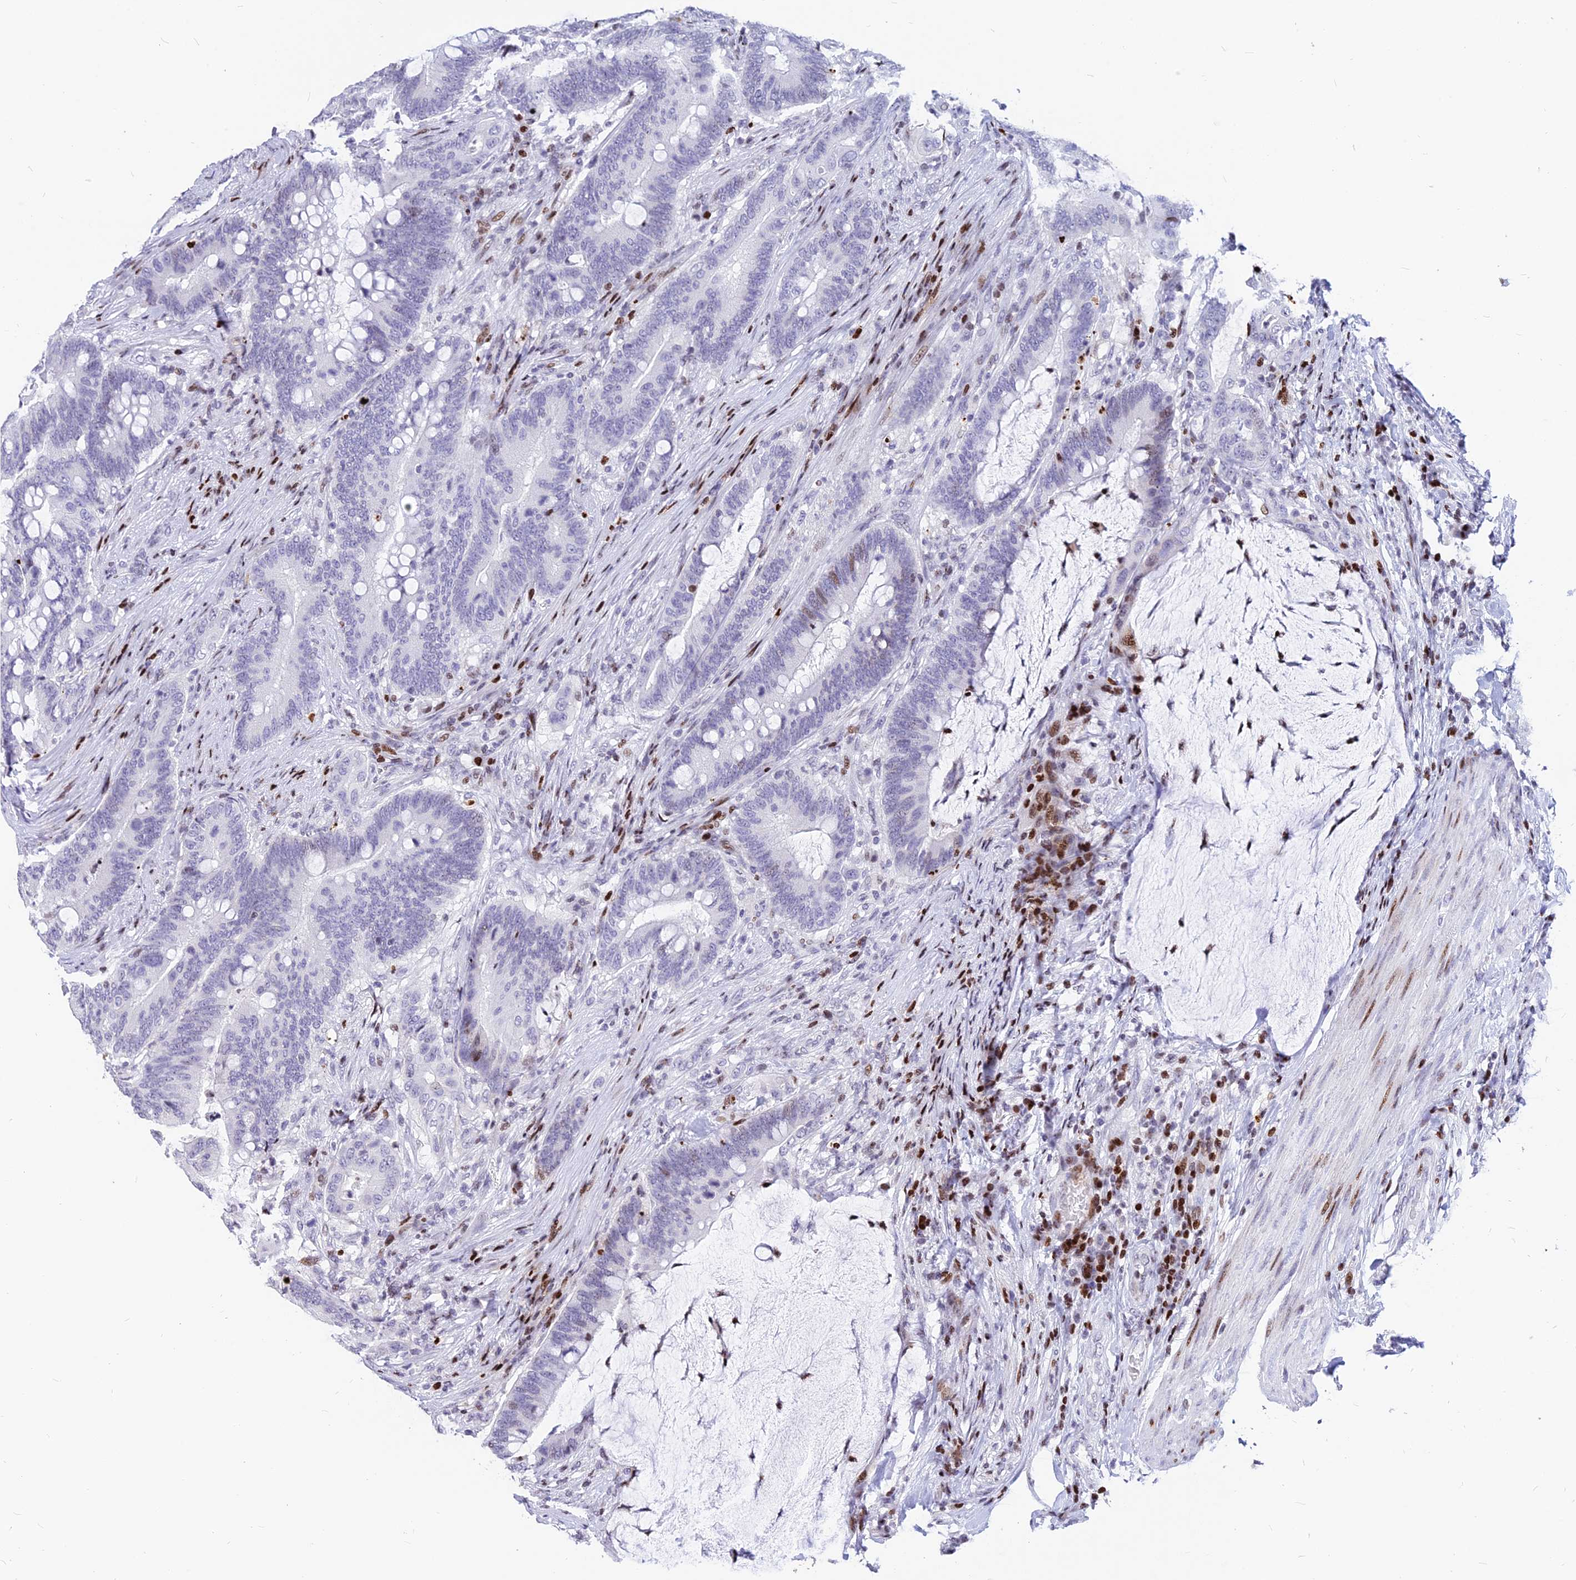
{"staining": {"intensity": "weak", "quantity": "<25%", "location": "nuclear"}, "tissue": "colorectal cancer", "cell_type": "Tumor cells", "image_type": "cancer", "snomed": [{"axis": "morphology", "description": "Adenocarcinoma, NOS"}, {"axis": "topography", "description": "Colon"}], "caption": "Colorectal adenocarcinoma stained for a protein using immunohistochemistry shows no positivity tumor cells.", "gene": "PRPS1", "patient": {"sex": "female", "age": 66}}